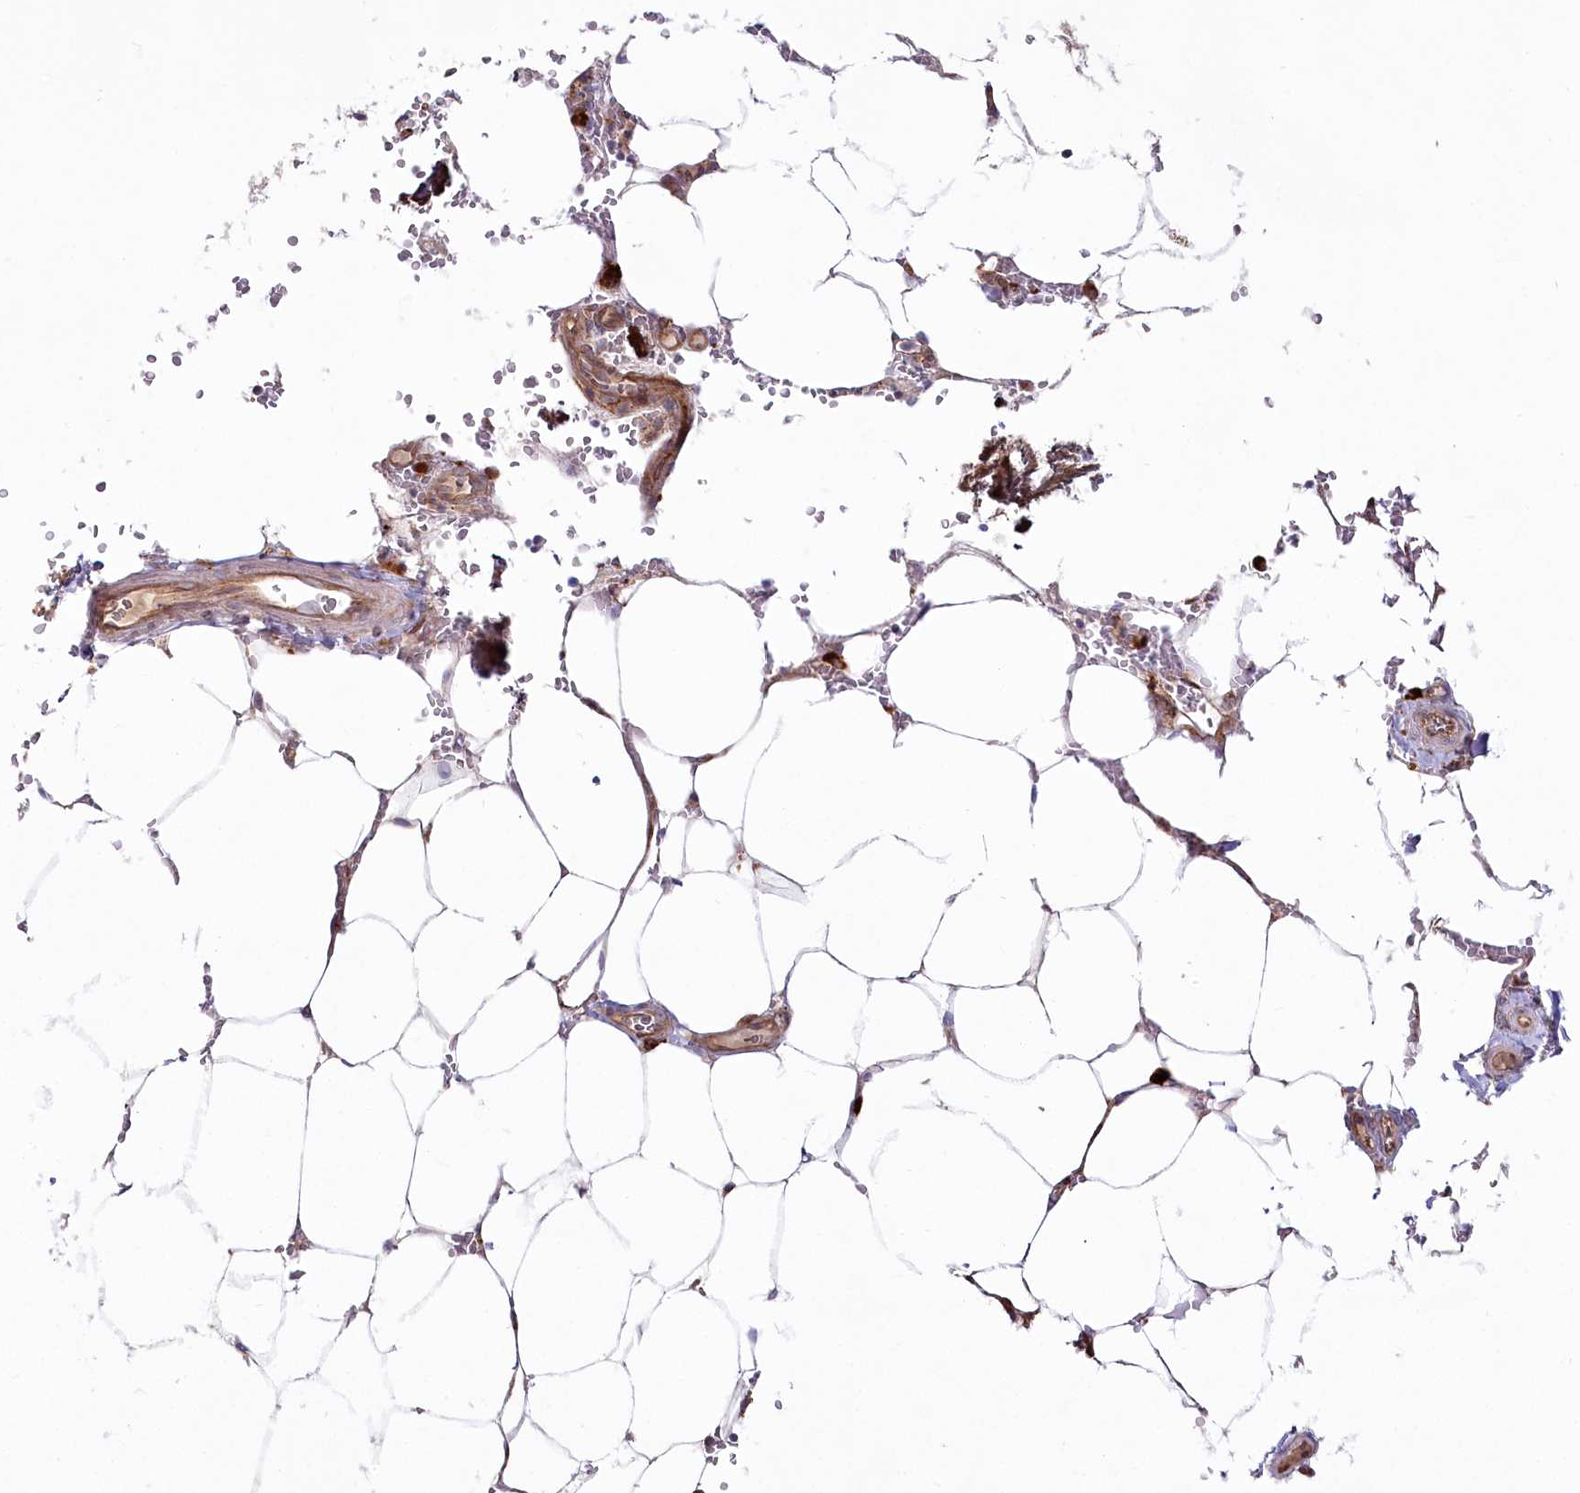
{"staining": {"intensity": "strong", "quantity": "<25%", "location": "cytoplasmic/membranous"}, "tissue": "bone marrow", "cell_type": "Hematopoietic cells", "image_type": "normal", "snomed": [{"axis": "morphology", "description": "Normal tissue, NOS"}, {"axis": "topography", "description": "Bone marrow"}], "caption": "Protein expression analysis of normal bone marrow reveals strong cytoplasmic/membranous positivity in about <25% of hematopoietic cells.", "gene": "POGLUT1", "patient": {"sex": "male", "age": 70}}